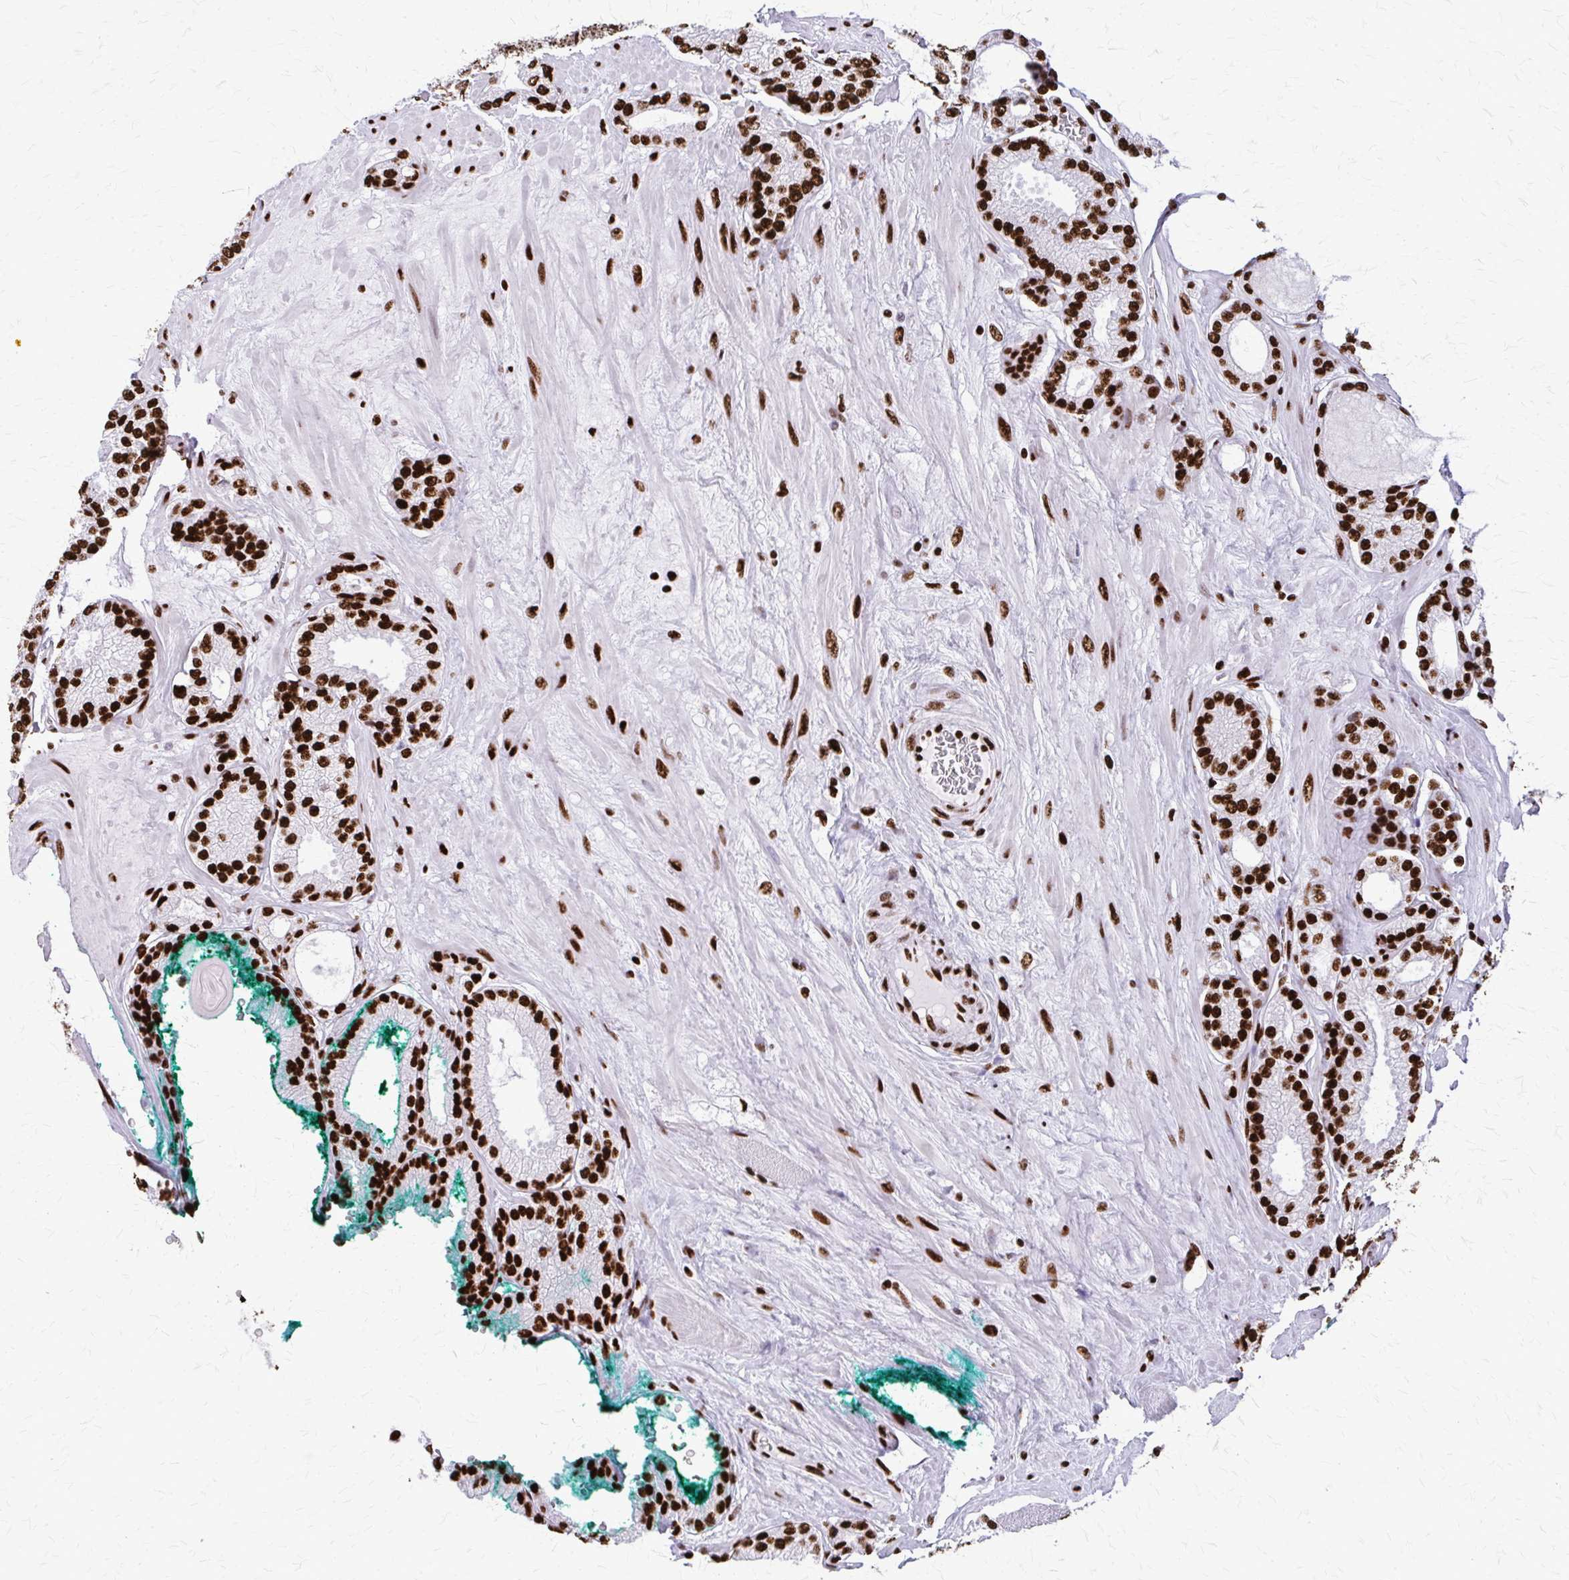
{"staining": {"intensity": "strong", "quantity": ">75%", "location": "nuclear"}, "tissue": "prostate cancer", "cell_type": "Tumor cells", "image_type": "cancer", "snomed": [{"axis": "morphology", "description": "Adenocarcinoma, High grade"}, {"axis": "topography", "description": "Prostate"}], "caption": "Tumor cells reveal strong nuclear expression in approximately >75% of cells in prostate cancer (high-grade adenocarcinoma).", "gene": "SFPQ", "patient": {"sex": "male", "age": 68}}